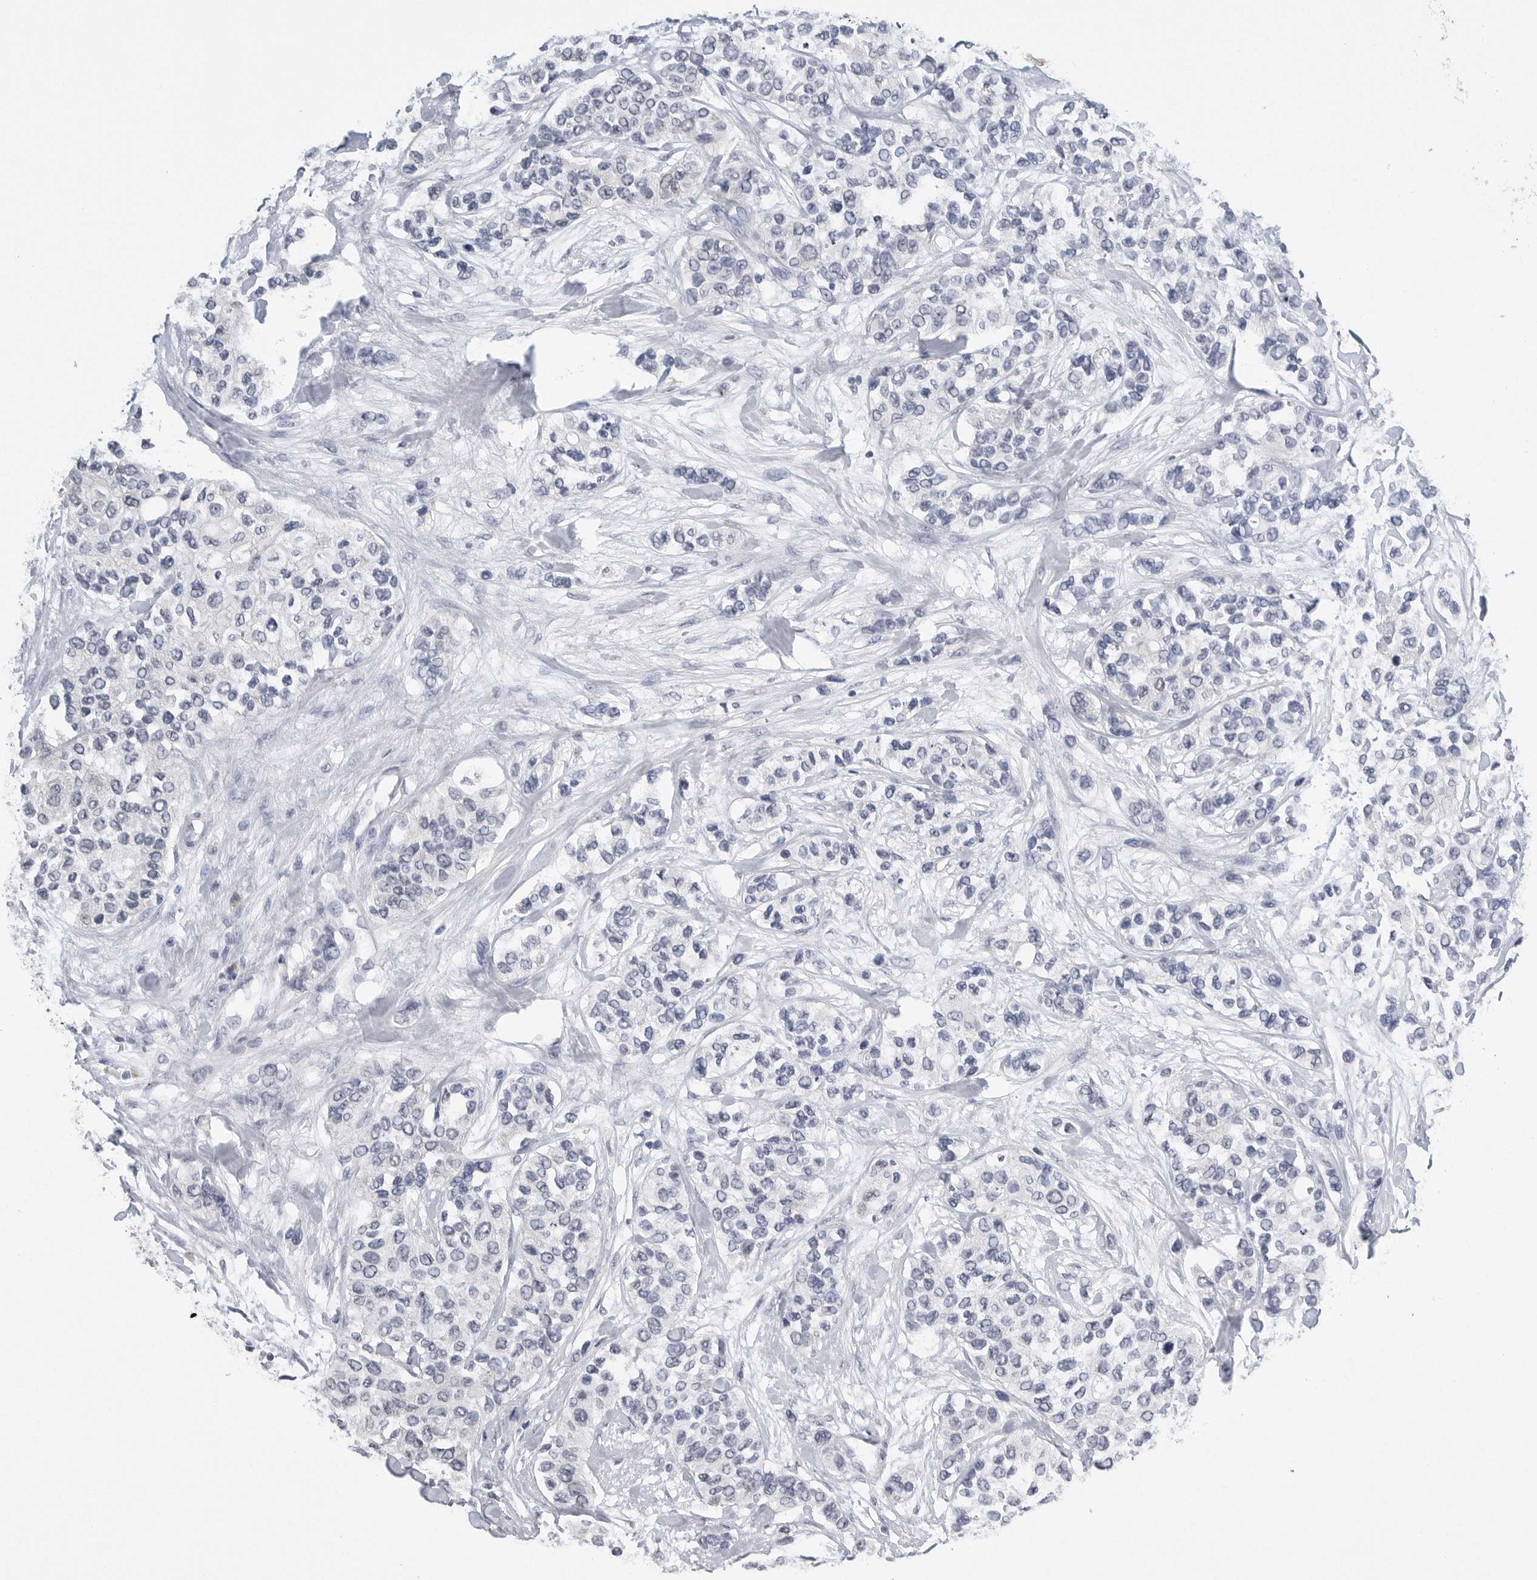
{"staining": {"intensity": "negative", "quantity": "none", "location": "none"}, "tissue": "urothelial cancer", "cell_type": "Tumor cells", "image_type": "cancer", "snomed": [{"axis": "morphology", "description": "Urothelial carcinoma, High grade"}, {"axis": "topography", "description": "Urinary bladder"}], "caption": "A high-resolution image shows IHC staining of high-grade urothelial carcinoma, which exhibits no significant staining in tumor cells.", "gene": "FABP6", "patient": {"sex": "female", "age": 56}}